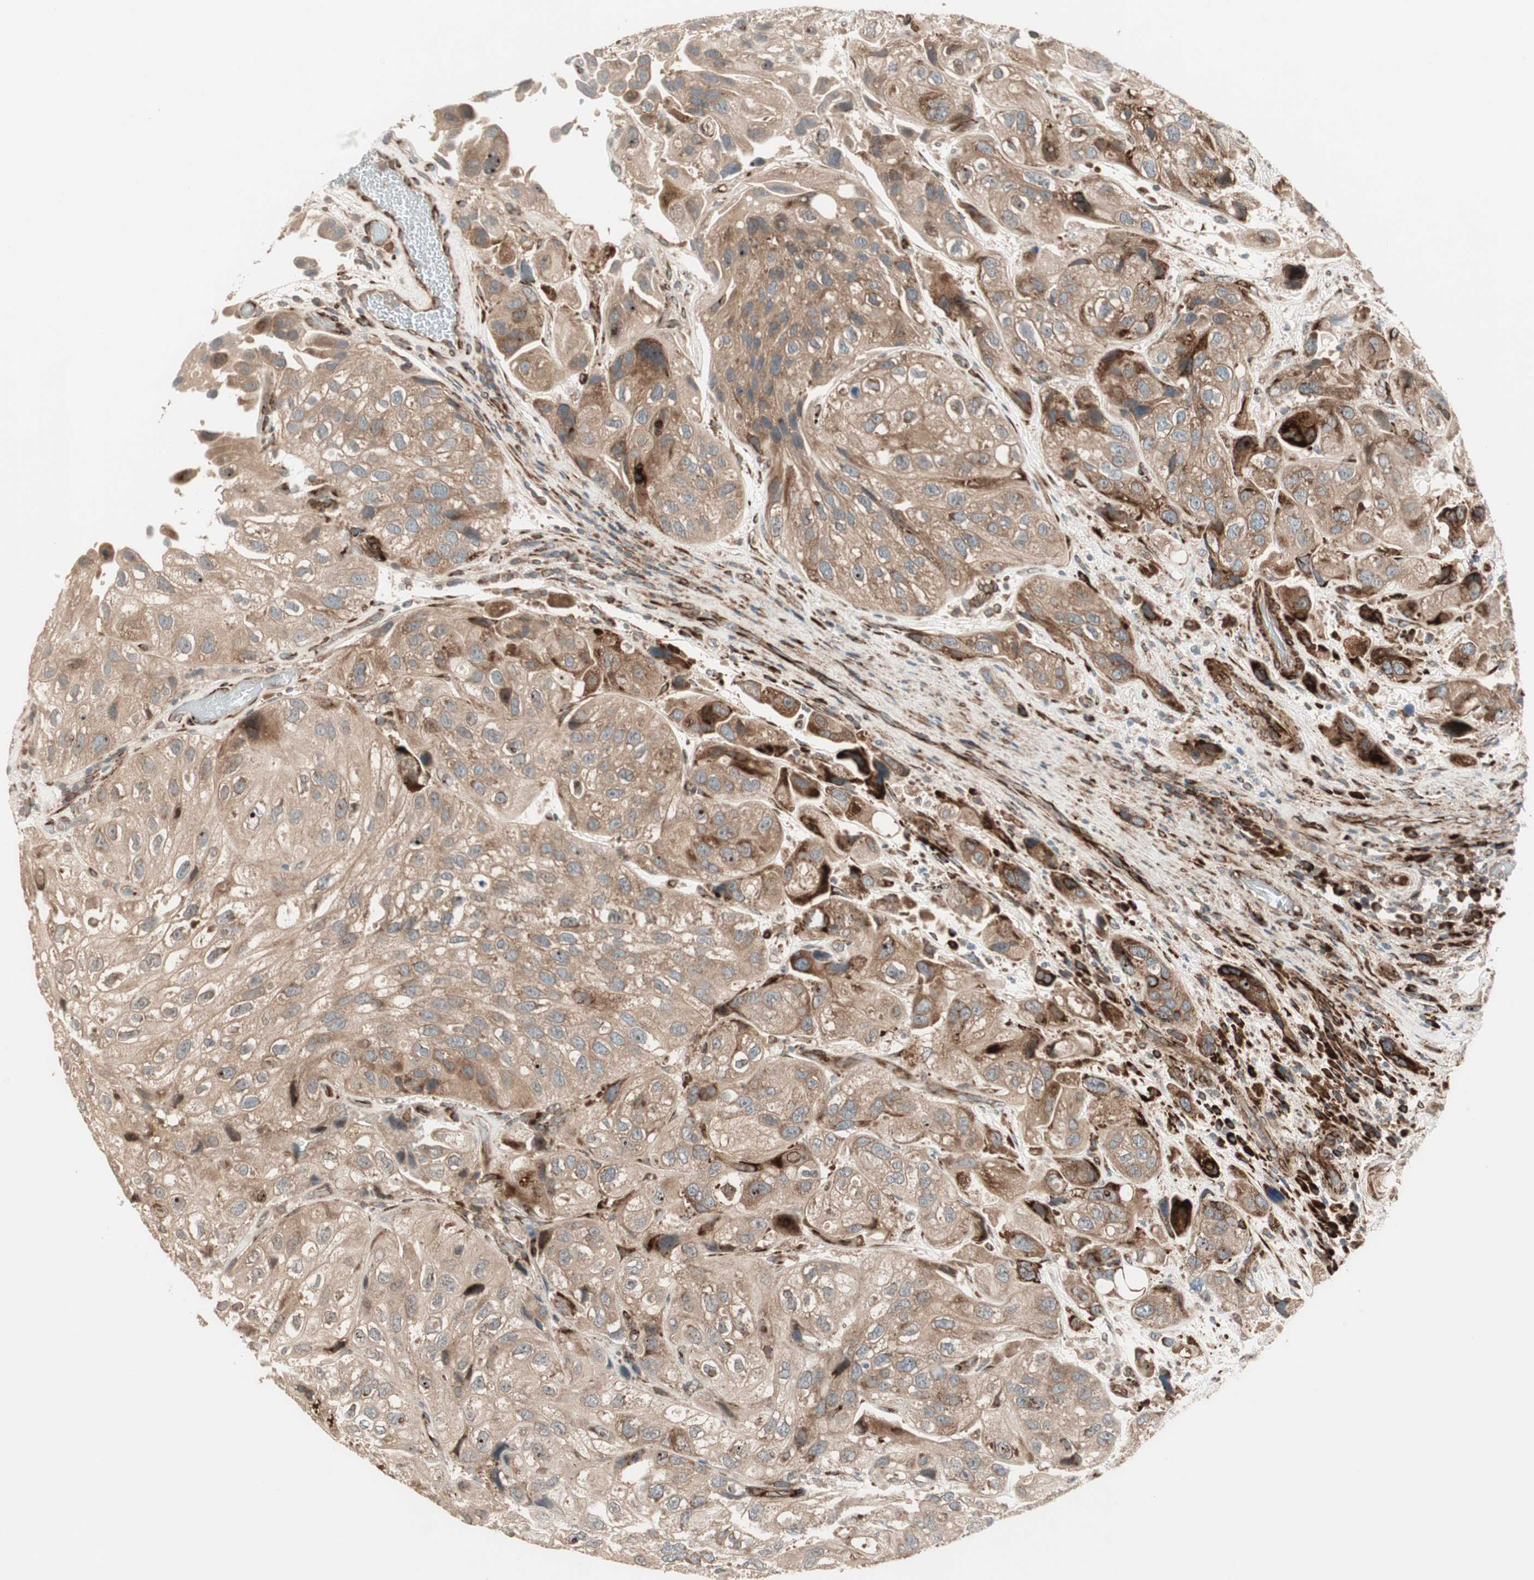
{"staining": {"intensity": "moderate", "quantity": ">75%", "location": "cytoplasmic/membranous"}, "tissue": "urothelial cancer", "cell_type": "Tumor cells", "image_type": "cancer", "snomed": [{"axis": "morphology", "description": "Urothelial carcinoma, High grade"}, {"axis": "topography", "description": "Urinary bladder"}], "caption": "A brown stain labels moderate cytoplasmic/membranous positivity of a protein in urothelial cancer tumor cells.", "gene": "PPP2R5E", "patient": {"sex": "female", "age": 64}}